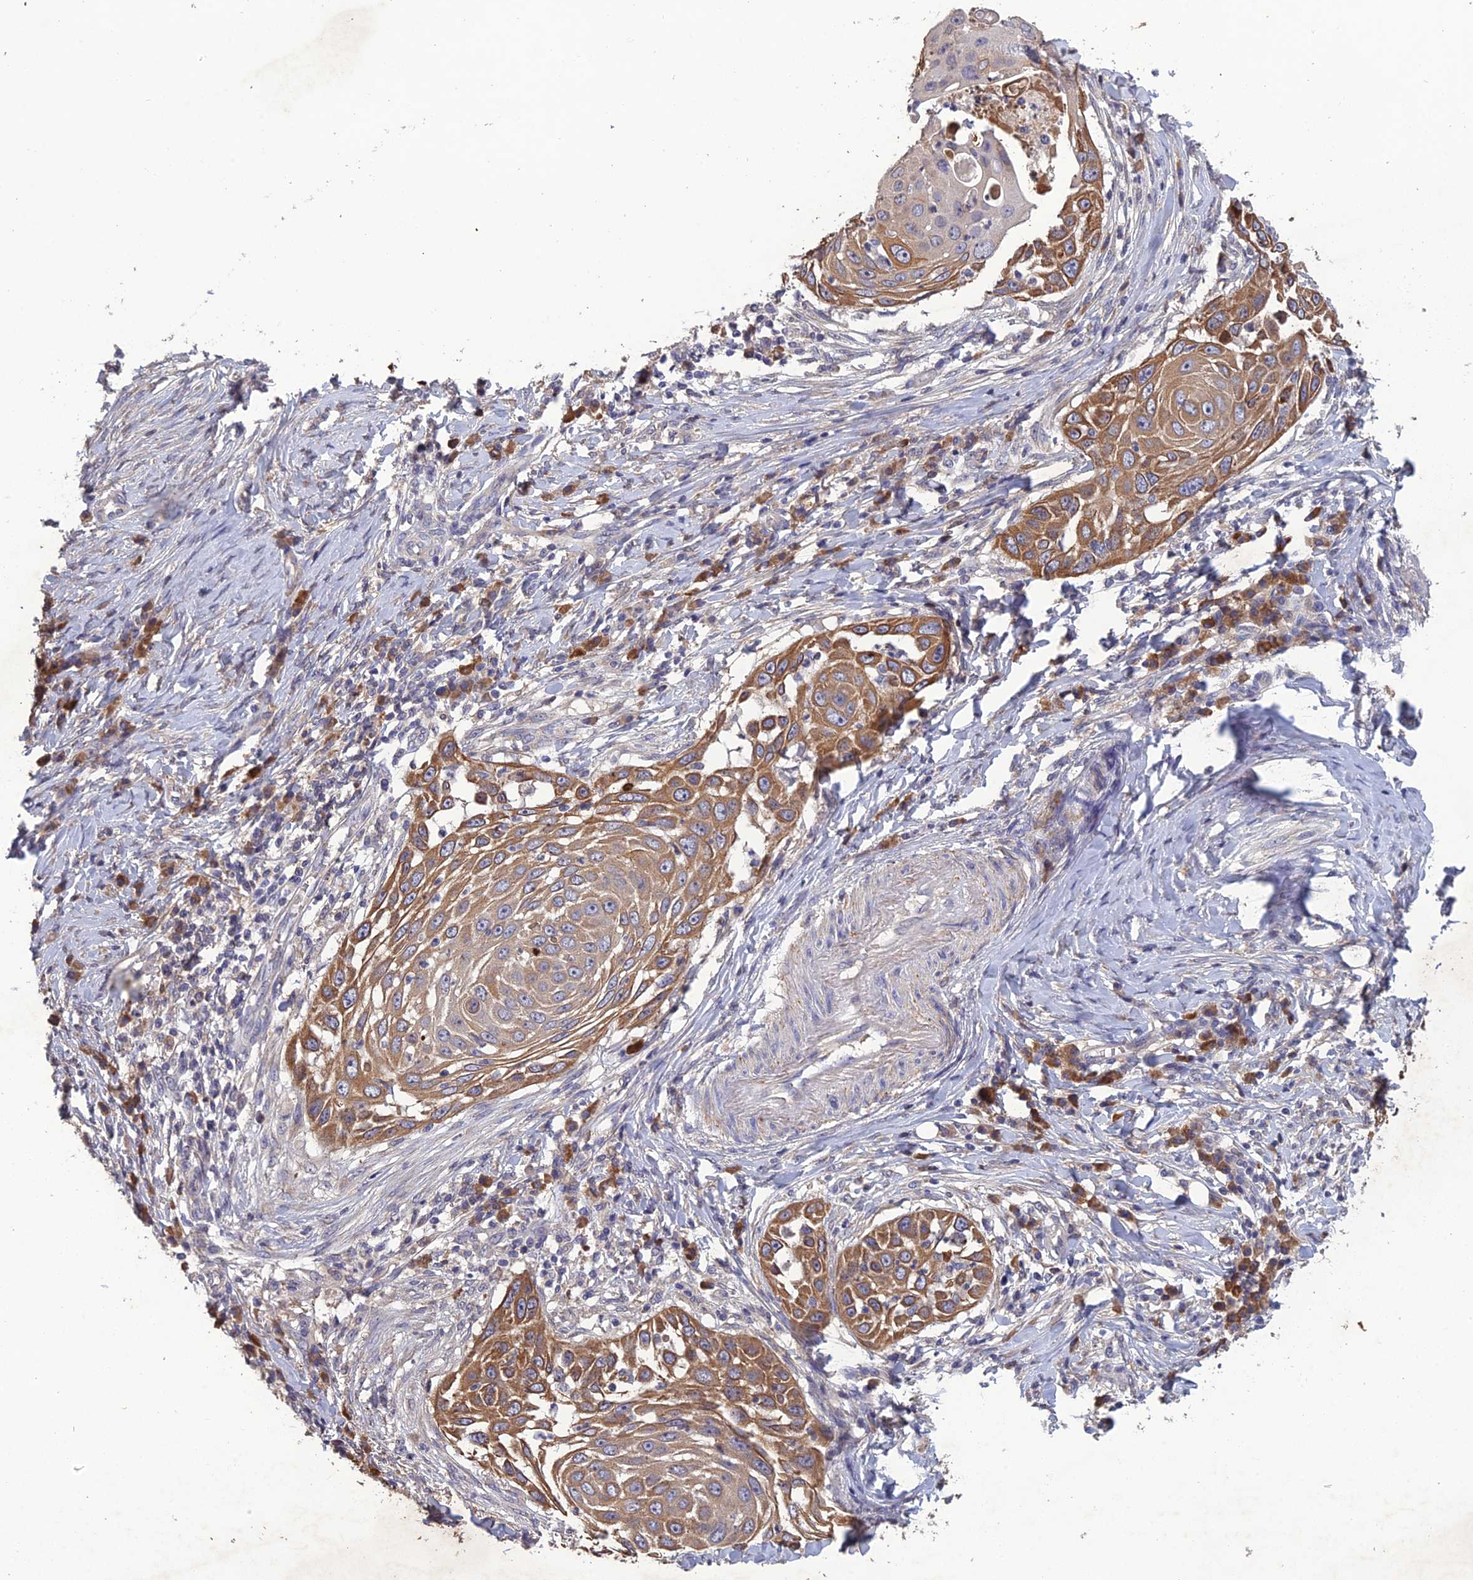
{"staining": {"intensity": "moderate", "quantity": ">75%", "location": "cytoplasmic/membranous"}, "tissue": "skin cancer", "cell_type": "Tumor cells", "image_type": "cancer", "snomed": [{"axis": "morphology", "description": "Squamous cell carcinoma, NOS"}, {"axis": "topography", "description": "Skin"}], "caption": "Immunohistochemical staining of human skin cancer (squamous cell carcinoma) displays medium levels of moderate cytoplasmic/membranous positivity in about >75% of tumor cells. The staining was performed using DAB (3,3'-diaminobenzidine) to visualize the protein expression in brown, while the nuclei were stained in blue with hematoxylin (Magnification: 20x).", "gene": "SLC39A13", "patient": {"sex": "female", "age": 44}}